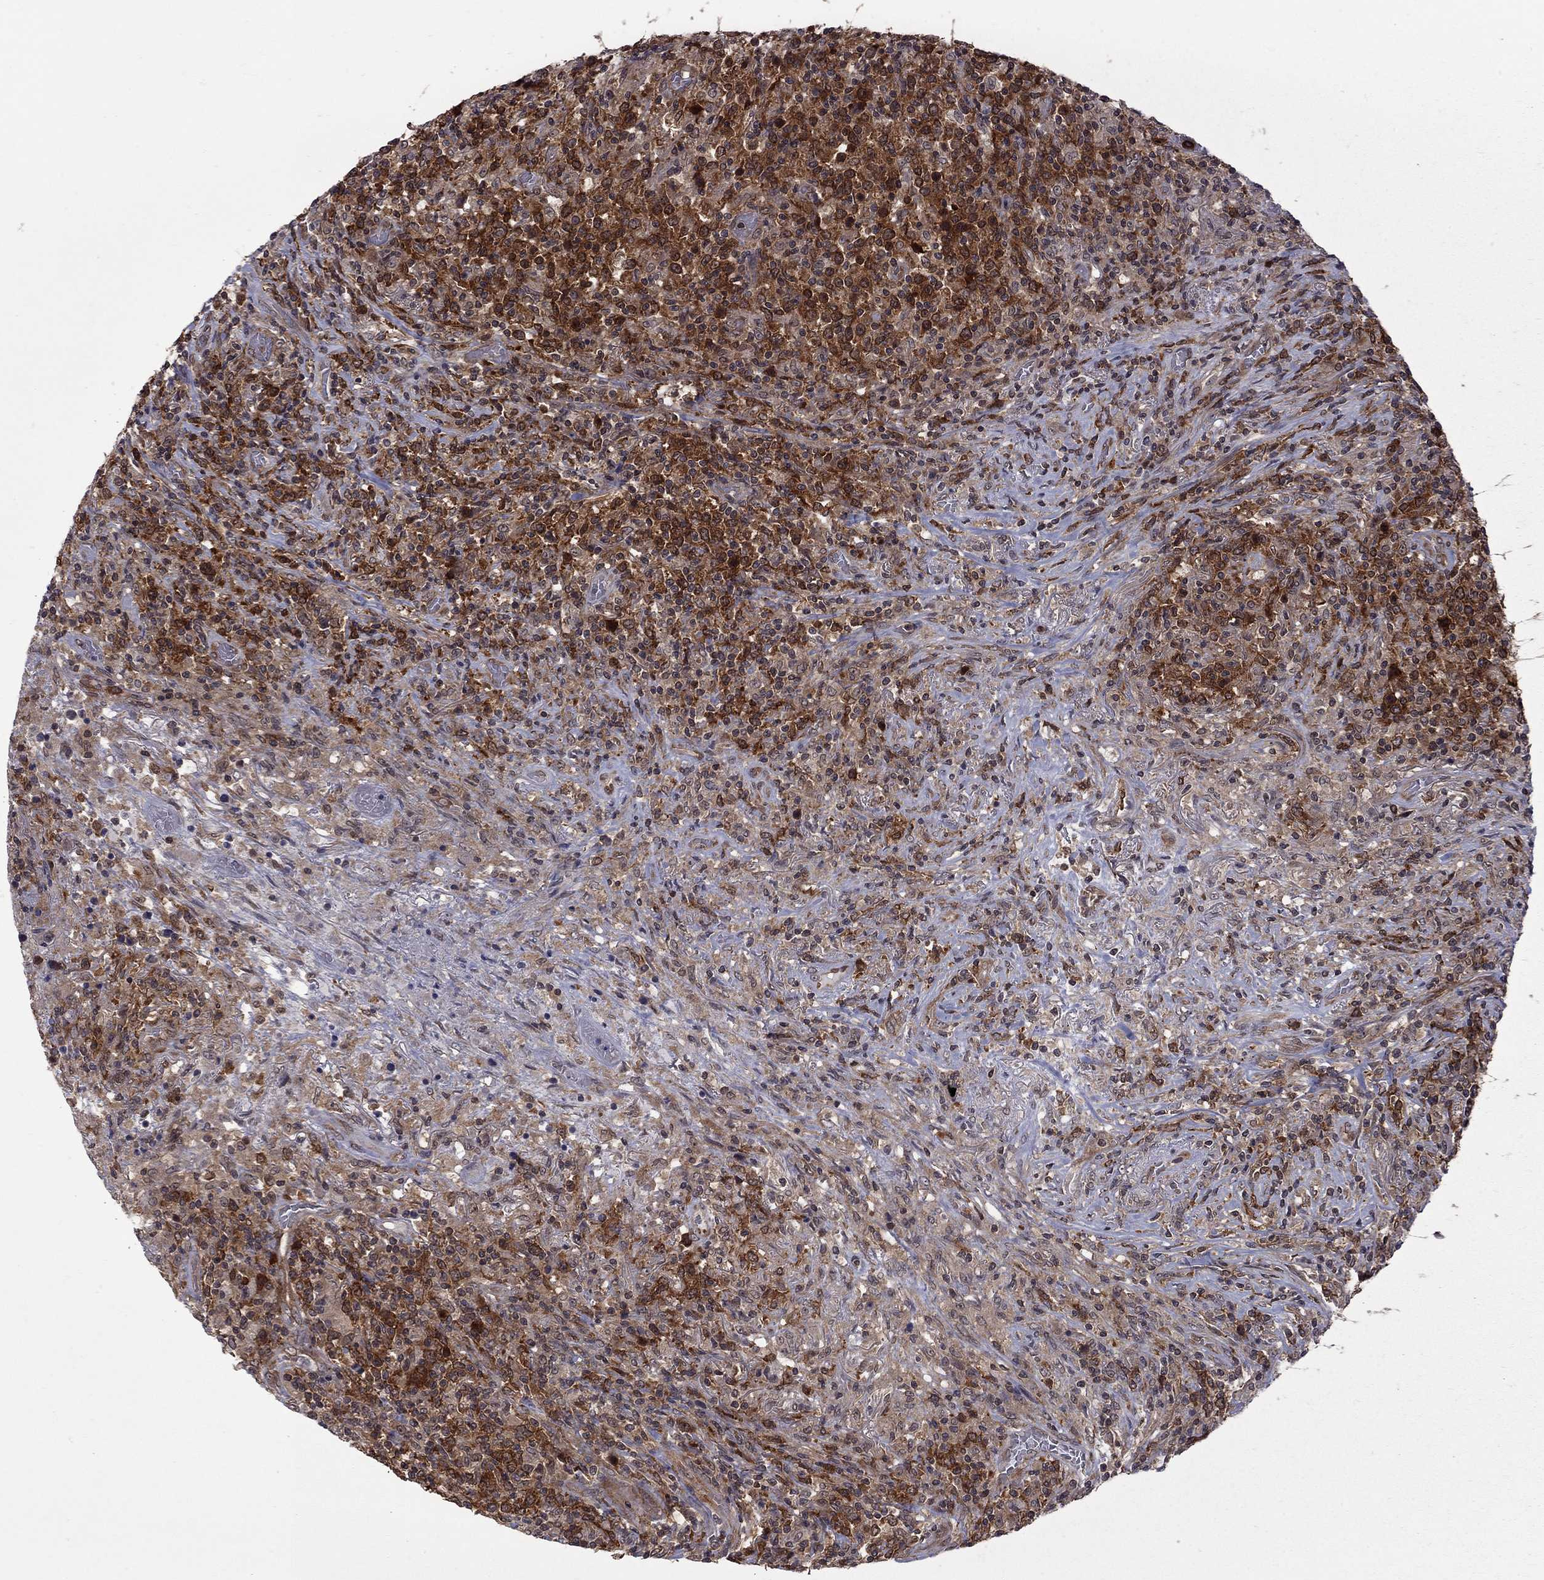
{"staining": {"intensity": "strong", "quantity": "25%-75%", "location": "cytoplasmic/membranous"}, "tissue": "lymphoma", "cell_type": "Tumor cells", "image_type": "cancer", "snomed": [{"axis": "morphology", "description": "Malignant lymphoma, non-Hodgkin's type, High grade"}, {"axis": "topography", "description": "Lung"}], "caption": "Strong cytoplasmic/membranous positivity is present in about 25%-75% of tumor cells in high-grade malignant lymphoma, non-Hodgkin's type. Immunohistochemistry (ihc) stains the protein in brown and the nuclei are stained blue.", "gene": "NAA50", "patient": {"sex": "male", "age": 79}}